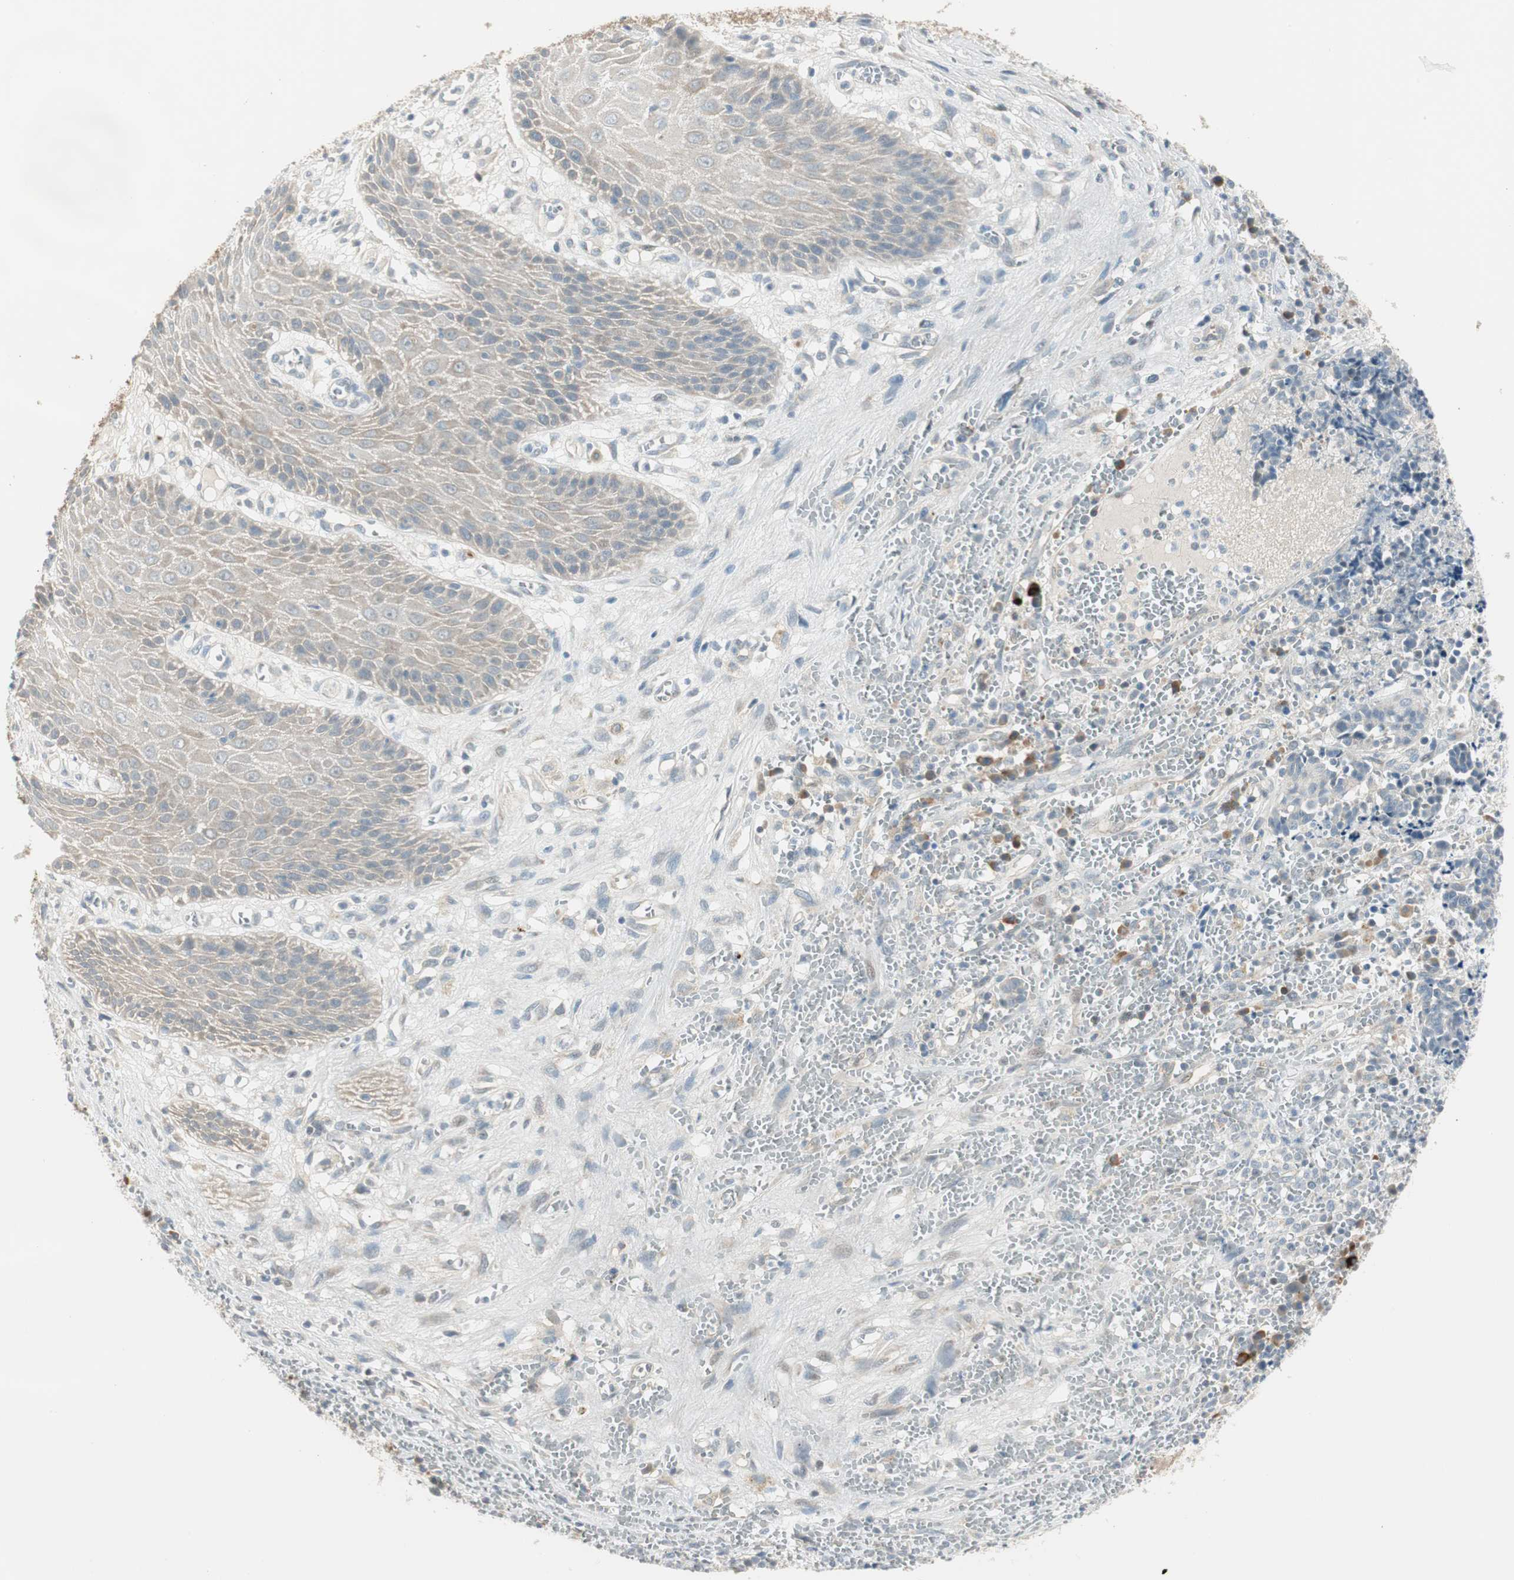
{"staining": {"intensity": "negative", "quantity": "none", "location": "none"}, "tissue": "cervical cancer", "cell_type": "Tumor cells", "image_type": "cancer", "snomed": [{"axis": "morphology", "description": "Squamous cell carcinoma, NOS"}, {"axis": "topography", "description": "Cervix"}], "caption": "Immunohistochemistry photomicrograph of neoplastic tissue: human cervical cancer (squamous cell carcinoma) stained with DAB reveals no significant protein positivity in tumor cells. (DAB (3,3'-diaminobenzidine) immunohistochemistry with hematoxylin counter stain).", "gene": "PCDHB15", "patient": {"sex": "female", "age": 35}}